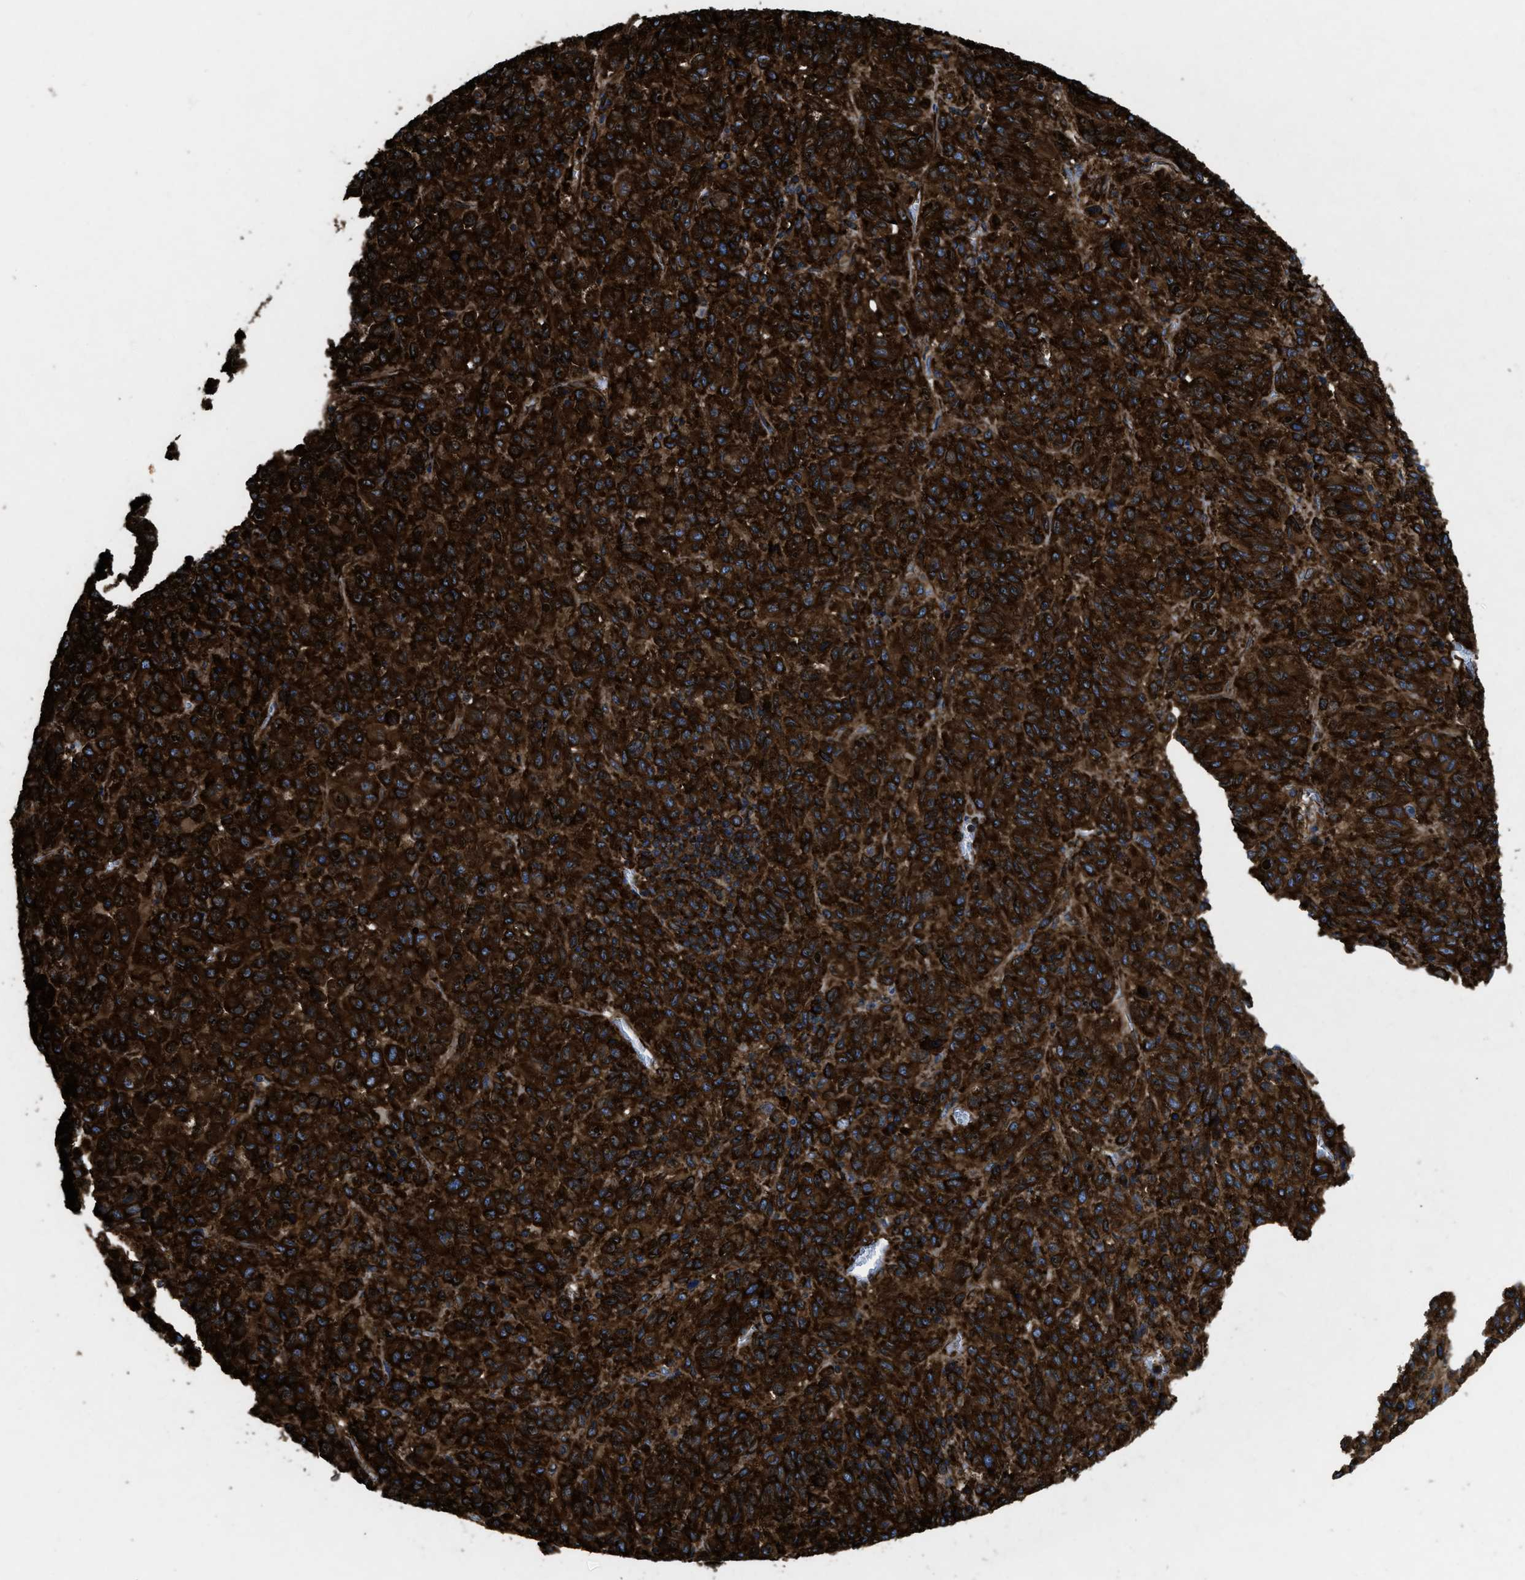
{"staining": {"intensity": "strong", "quantity": ">75%", "location": "cytoplasmic/membranous"}, "tissue": "melanoma", "cell_type": "Tumor cells", "image_type": "cancer", "snomed": [{"axis": "morphology", "description": "Malignant melanoma, Metastatic site"}, {"axis": "topography", "description": "Lung"}], "caption": "An image of human malignant melanoma (metastatic site) stained for a protein demonstrates strong cytoplasmic/membranous brown staining in tumor cells.", "gene": "CAPRIN1", "patient": {"sex": "male", "age": 64}}